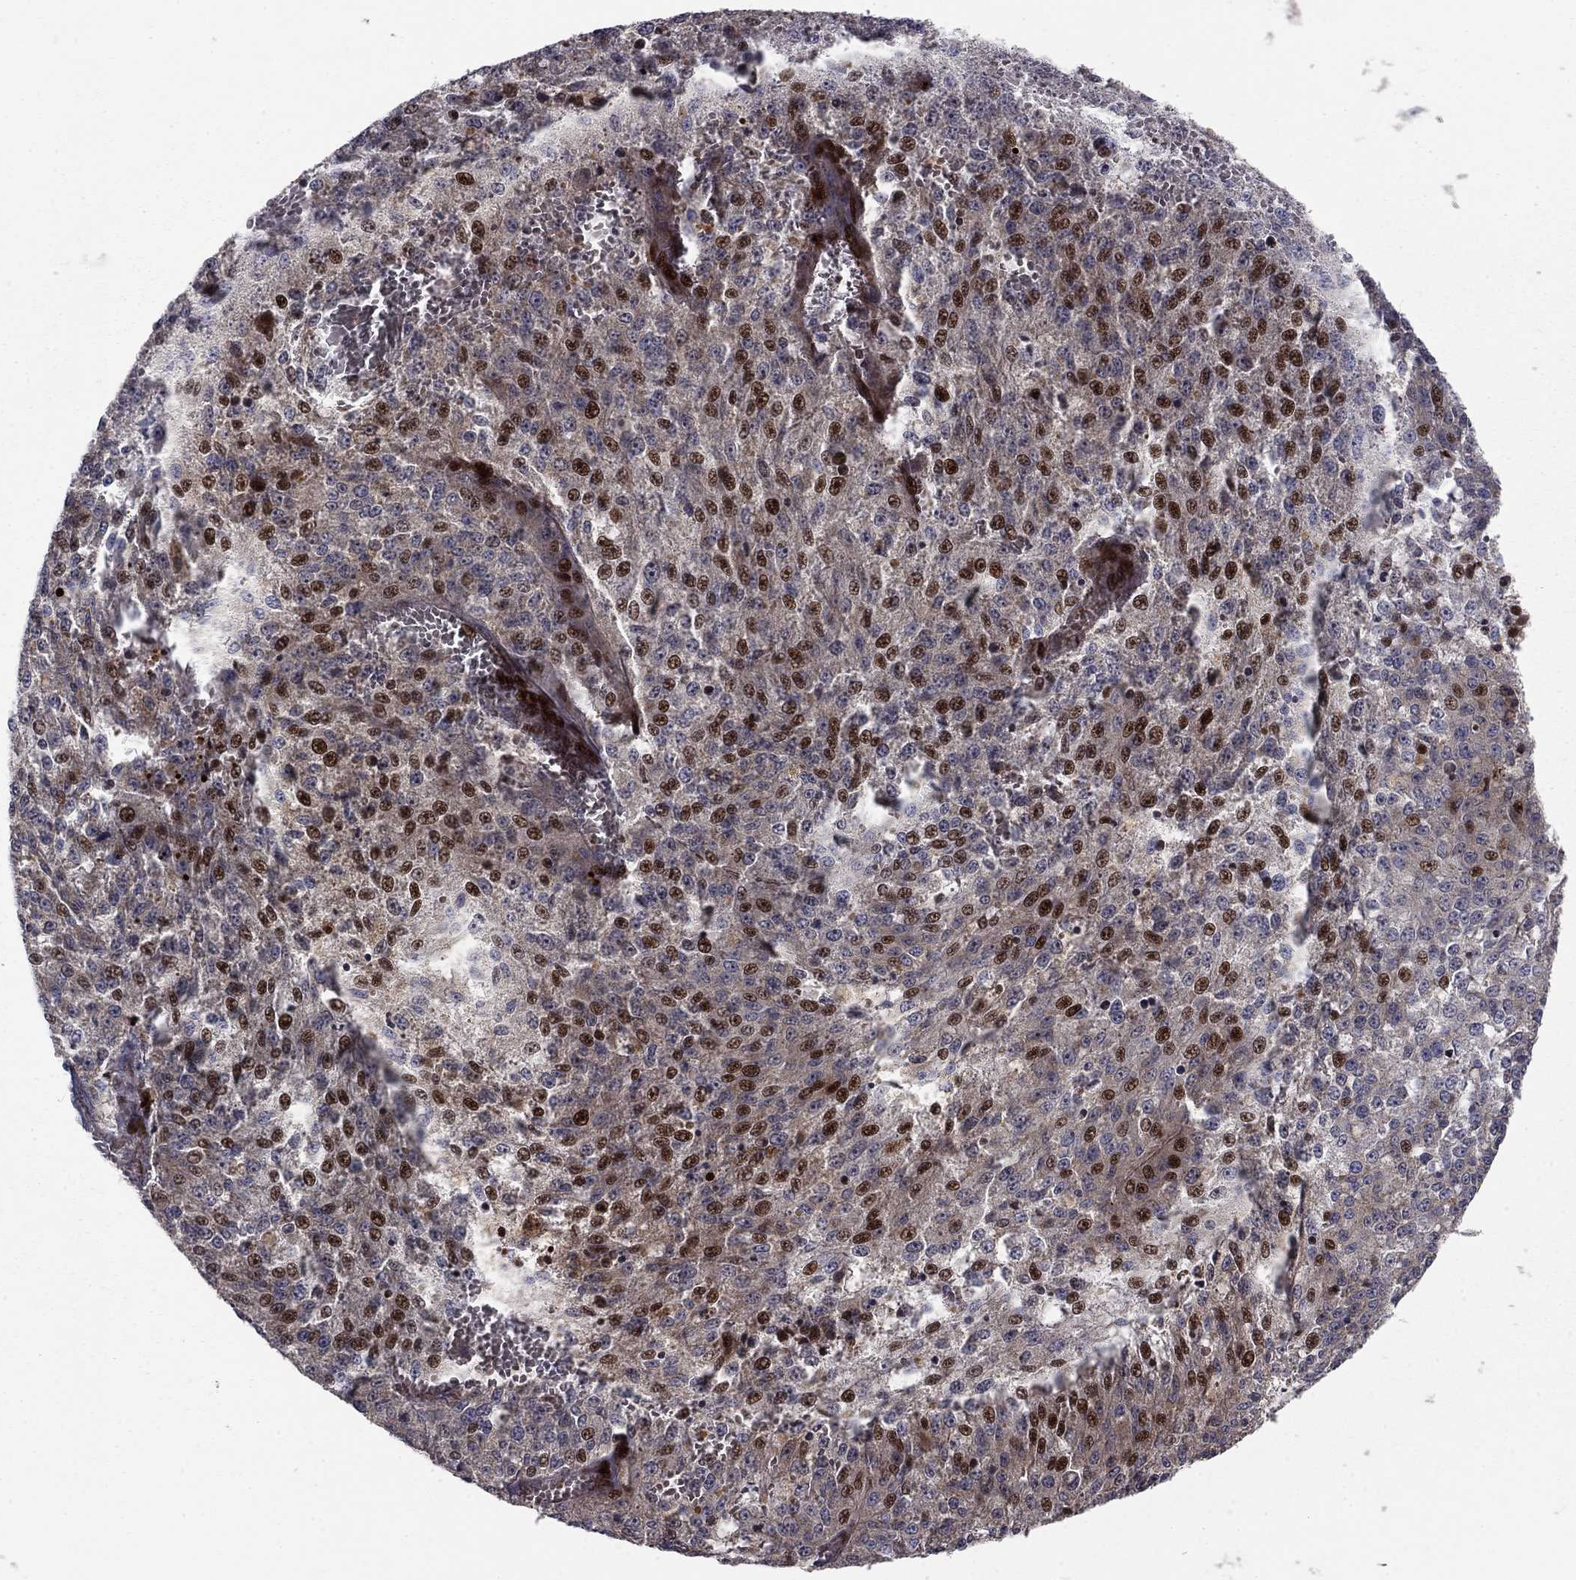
{"staining": {"intensity": "strong", "quantity": "<25%", "location": "nuclear"}, "tissue": "melanoma", "cell_type": "Tumor cells", "image_type": "cancer", "snomed": [{"axis": "morphology", "description": "Malignant melanoma, Metastatic site"}, {"axis": "topography", "description": "Lymph node"}], "caption": "Immunohistochemical staining of melanoma shows medium levels of strong nuclear positivity in about <25% of tumor cells.", "gene": "MIOS", "patient": {"sex": "female", "age": 64}}